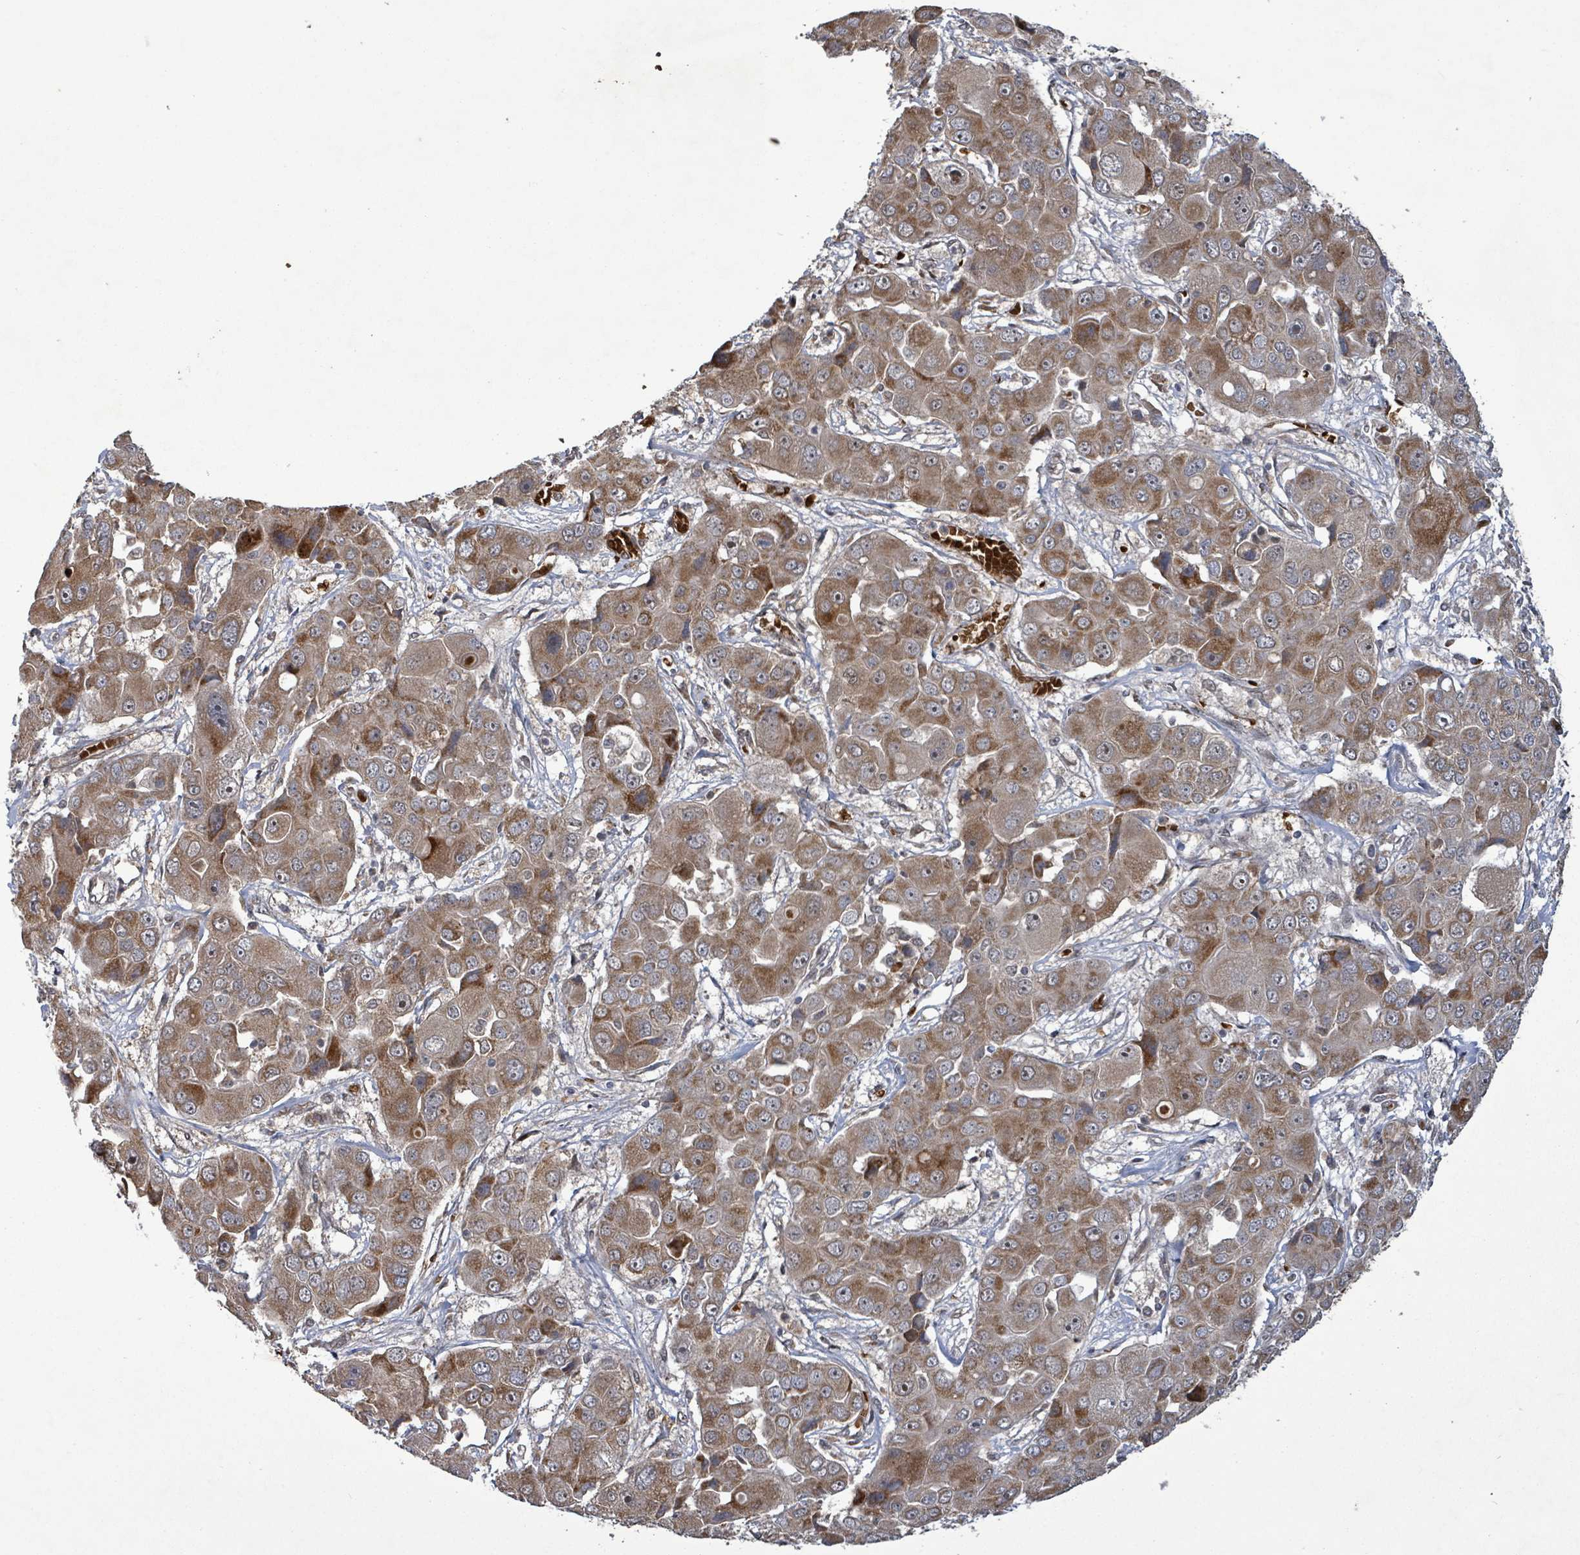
{"staining": {"intensity": "moderate", "quantity": ">75%", "location": "cytoplasmic/membranous,nuclear"}, "tissue": "liver cancer", "cell_type": "Tumor cells", "image_type": "cancer", "snomed": [{"axis": "morphology", "description": "Cholangiocarcinoma"}, {"axis": "topography", "description": "Liver"}], "caption": "Liver cancer (cholangiocarcinoma) tissue reveals moderate cytoplasmic/membranous and nuclear staining in about >75% of tumor cells (DAB IHC, brown staining for protein, blue staining for nuclei).", "gene": "PATZ1", "patient": {"sex": "male", "age": 67}}